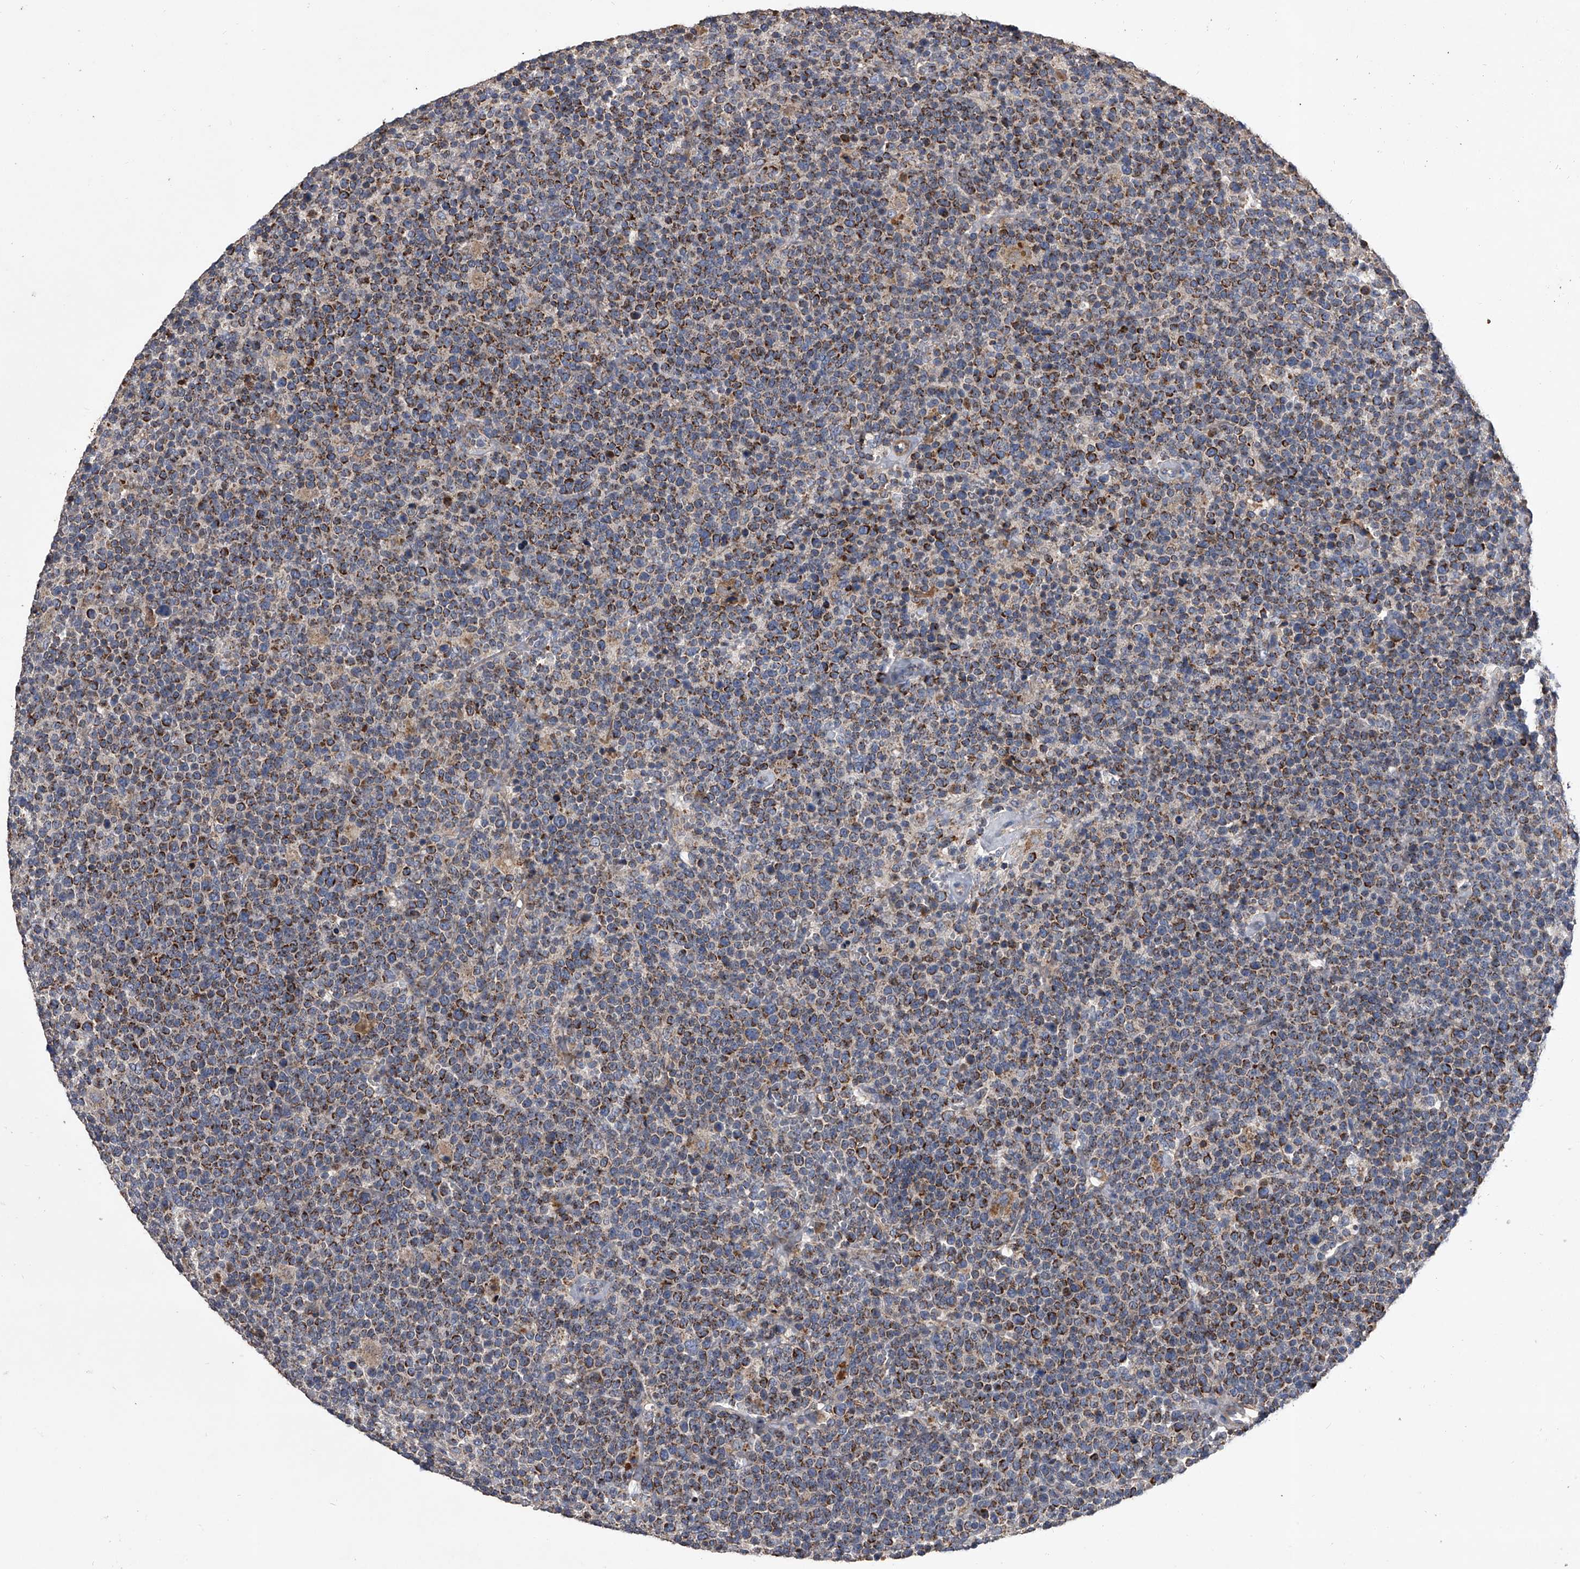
{"staining": {"intensity": "strong", "quantity": ">75%", "location": "cytoplasmic/membranous"}, "tissue": "lymphoma", "cell_type": "Tumor cells", "image_type": "cancer", "snomed": [{"axis": "morphology", "description": "Malignant lymphoma, non-Hodgkin's type, High grade"}, {"axis": "topography", "description": "Lymph node"}], "caption": "Strong cytoplasmic/membranous positivity is present in about >75% of tumor cells in lymphoma.", "gene": "NRP1", "patient": {"sex": "male", "age": 61}}